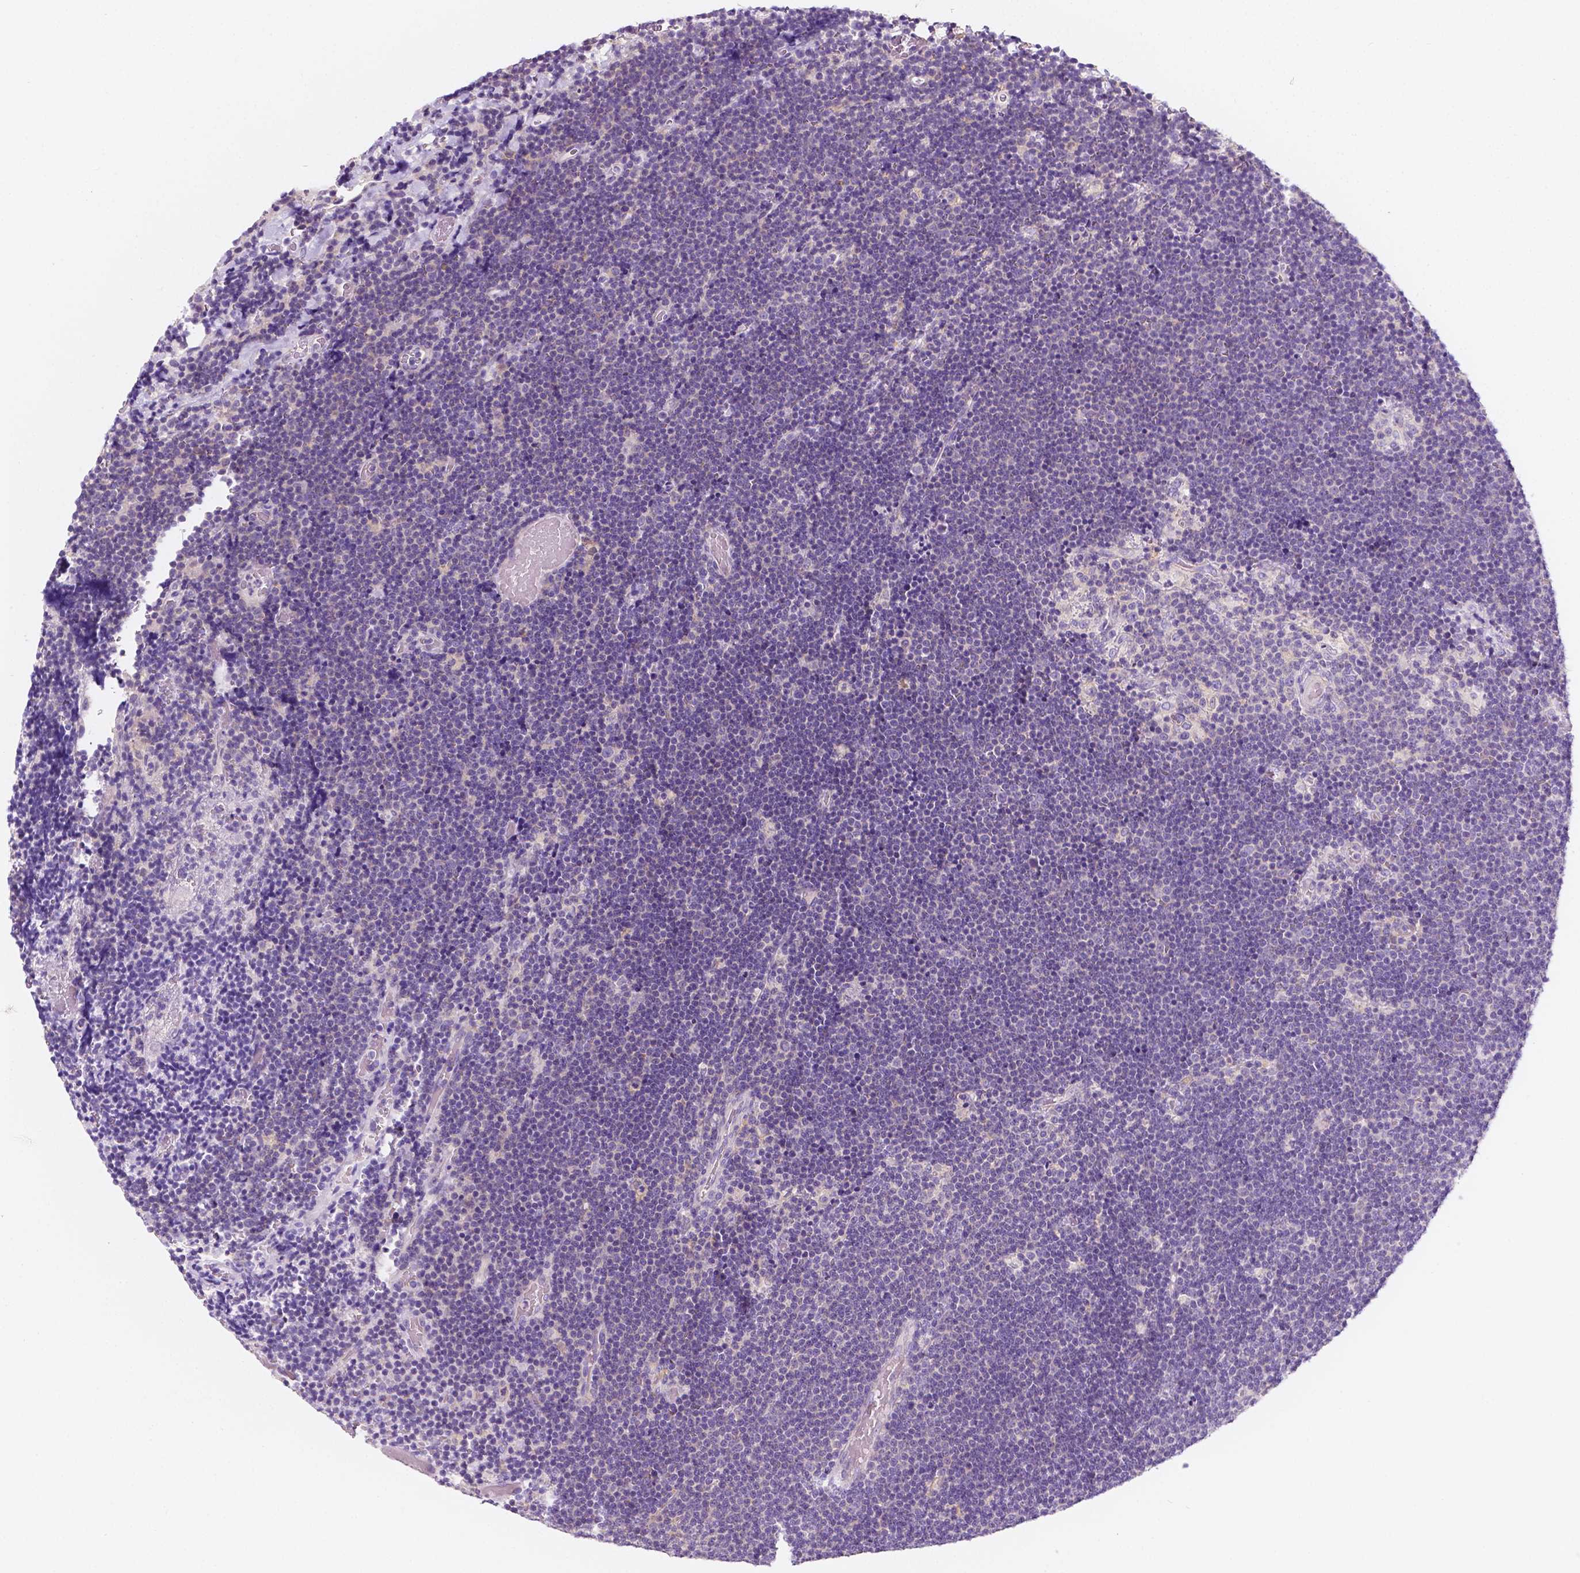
{"staining": {"intensity": "negative", "quantity": "none", "location": "none"}, "tissue": "lymphoma", "cell_type": "Tumor cells", "image_type": "cancer", "snomed": [{"axis": "morphology", "description": "Malignant lymphoma, non-Hodgkin's type, Low grade"}, {"axis": "topography", "description": "Brain"}], "caption": "A high-resolution photomicrograph shows immunohistochemistry staining of malignant lymphoma, non-Hodgkin's type (low-grade), which displays no significant expression in tumor cells.", "gene": "SIRT2", "patient": {"sex": "female", "age": 66}}